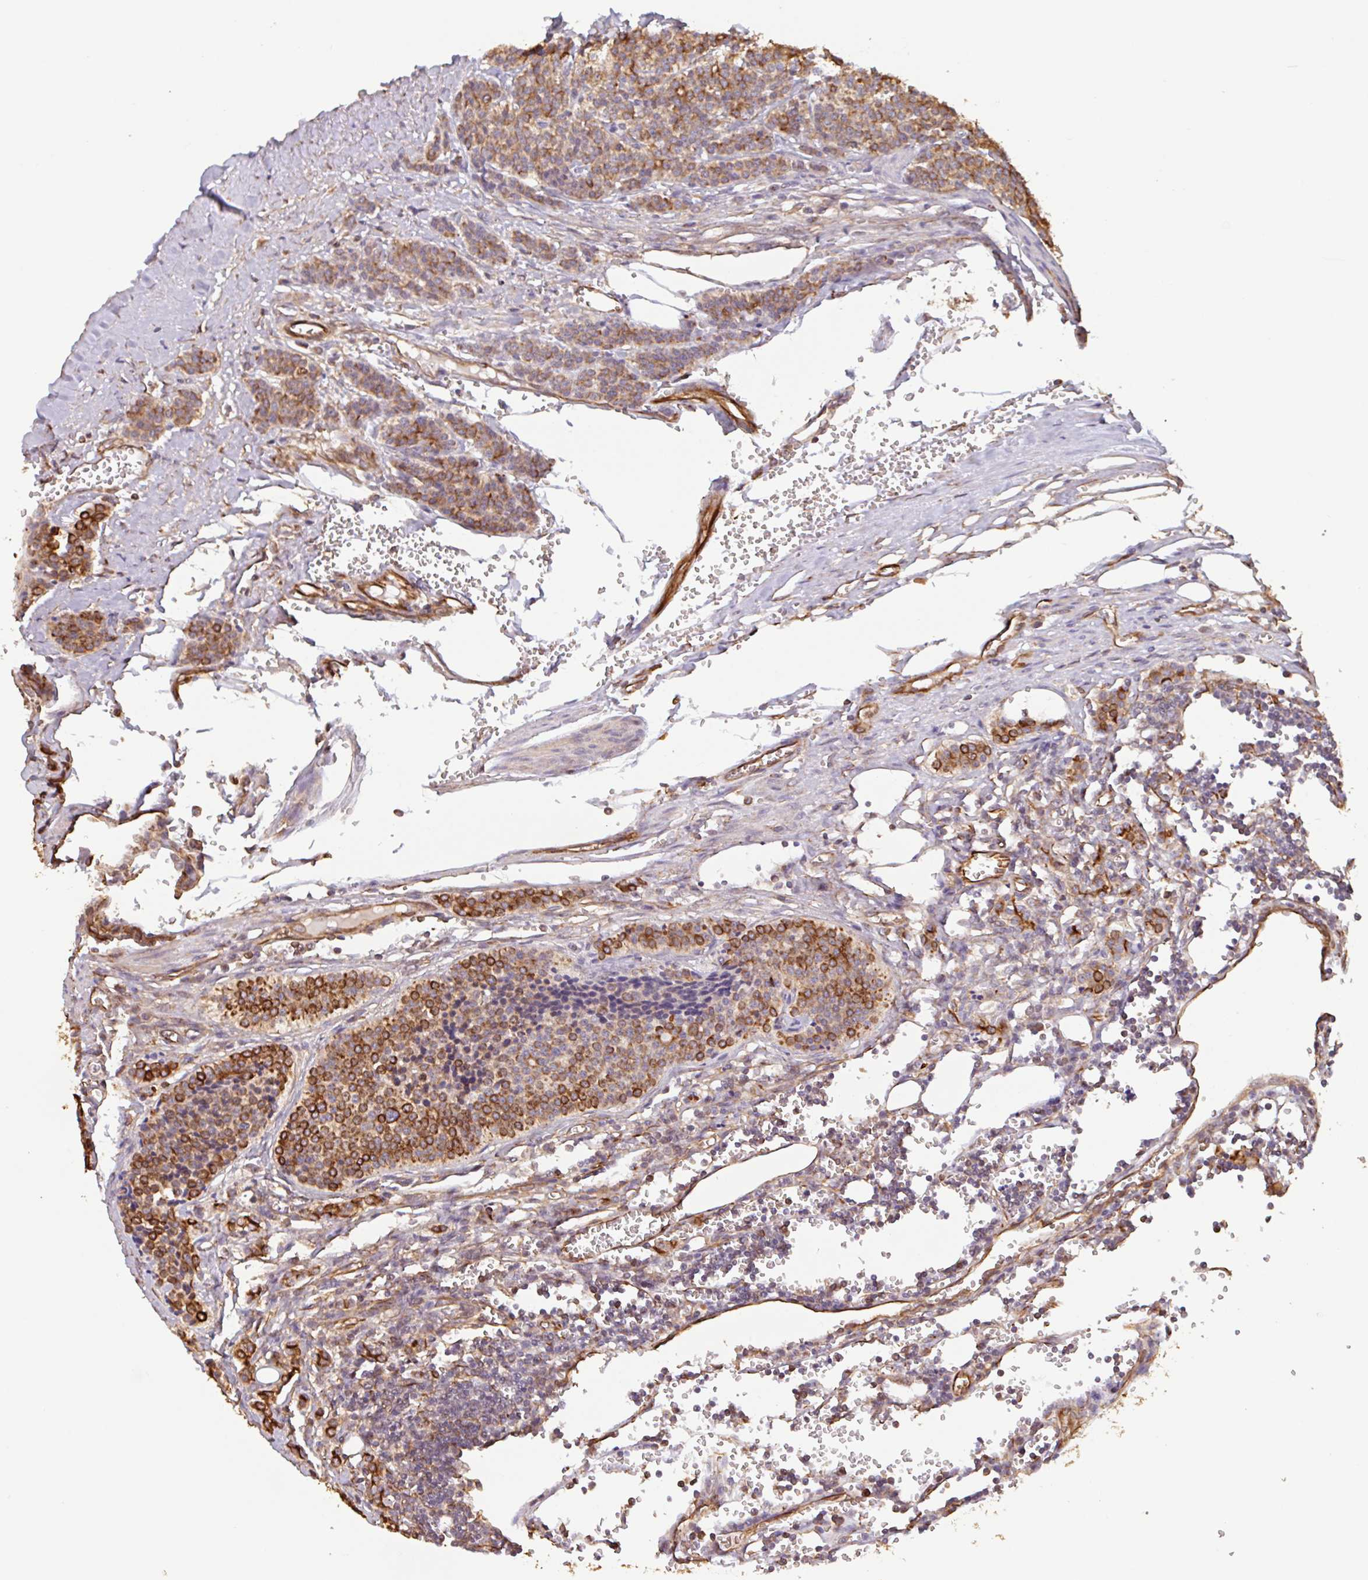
{"staining": {"intensity": "moderate", "quantity": ">75%", "location": "cytoplasmic/membranous"}, "tissue": "carcinoid", "cell_type": "Tumor cells", "image_type": "cancer", "snomed": [{"axis": "morphology", "description": "Carcinoid, malignant, NOS"}, {"axis": "topography", "description": "Small intestine"}], "caption": "Human carcinoid stained with a brown dye exhibits moderate cytoplasmic/membranous positive expression in approximately >75% of tumor cells.", "gene": "ZNF790", "patient": {"sex": "male", "age": 63}}